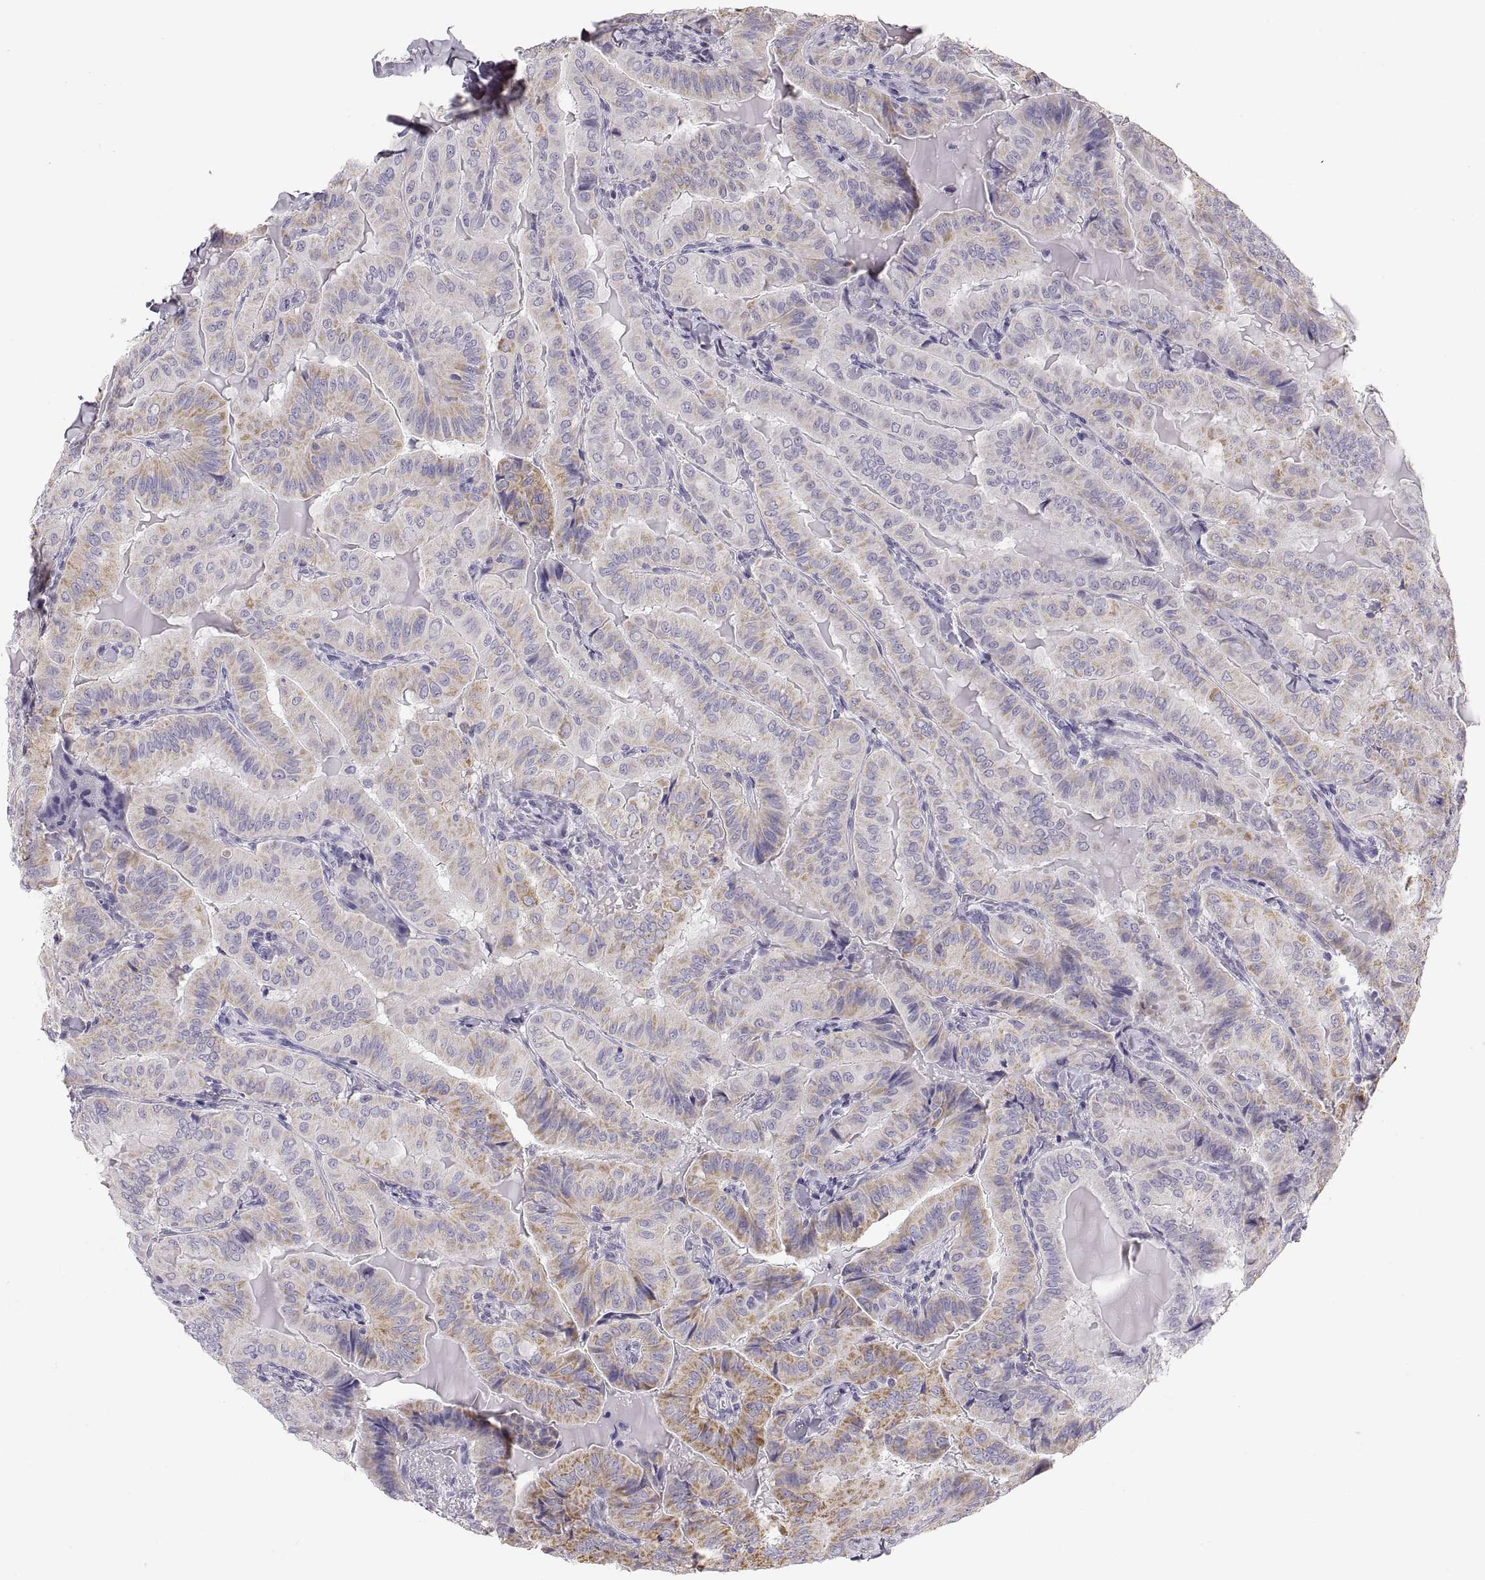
{"staining": {"intensity": "moderate", "quantity": "<25%", "location": "cytoplasmic/membranous"}, "tissue": "thyroid cancer", "cell_type": "Tumor cells", "image_type": "cancer", "snomed": [{"axis": "morphology", "description": "Papillary adenocarcinoma, NOS"}, {"axis": "topography", "description": "Thyroid gland"}], "caption": "Protein expression analysis of thyroid cancer (papillary adenocarcinoma) shows moderate cytoplasmic/membranous positivity in approximately <25% of tumor cells.", "gene": "COL9A3", "patient": {"sex": "female", "age": 68}}